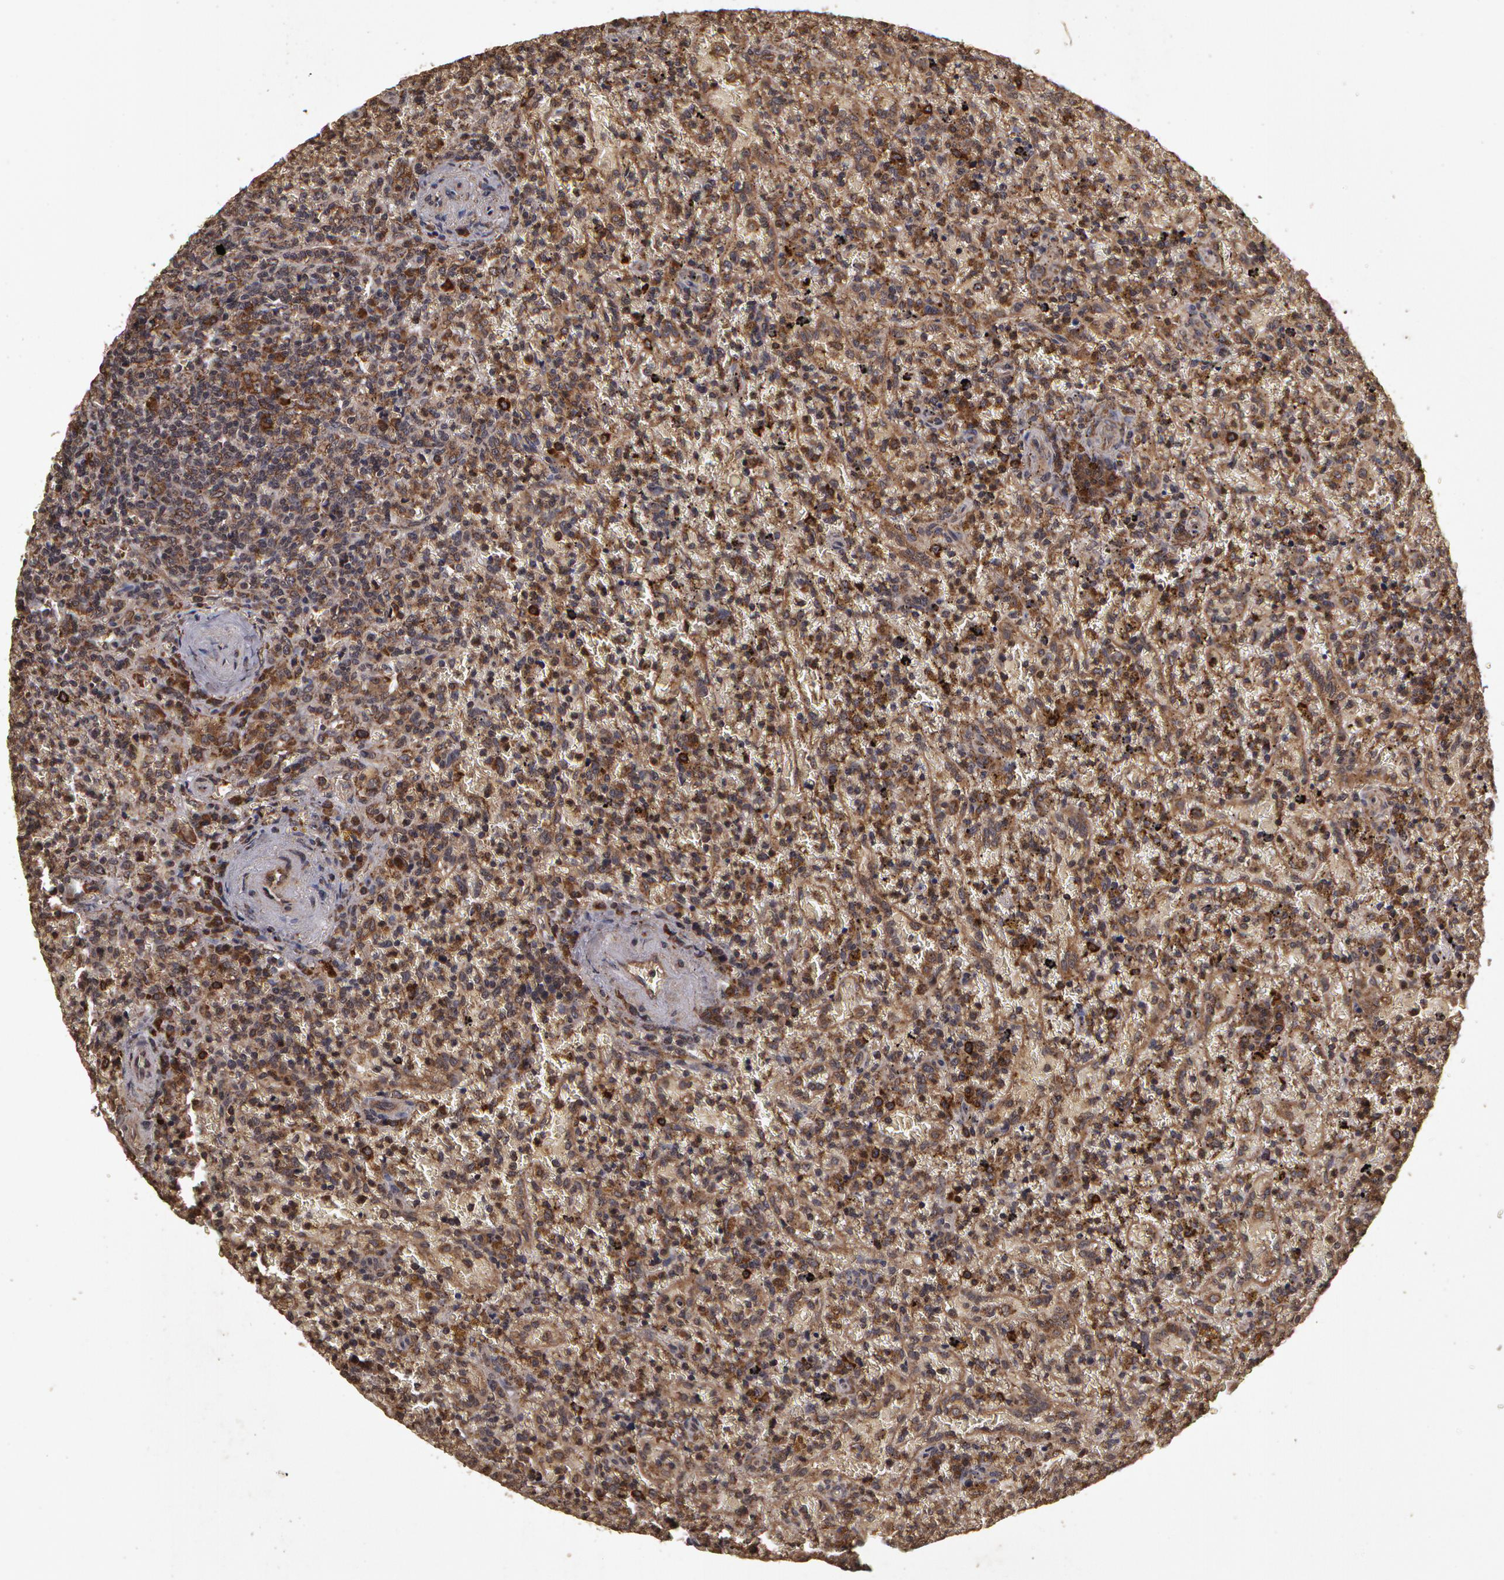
{"staining": {"intensity": "weak", "quantity": "25%-75%", "location": "cytoplasmic/membranous"}, "tissue": "lymphoma", "cell_type": "Tumor cells", "image_type": "cancer", "snomed": [{"axis": "morphology", "description": "Malignant lymphoma, non-Hodgkin's type, High grade"}, {"axis": "topography", "description": "Spleen"}, {"axis": "topography", "description": "Lymph node"}], "caption": "An image of human malignant lymphoma, non-Hodgkin's type (high-grade) stained for a protein shows weak cytoplasmic/membranous brown staining in tumor cells.", "gene": "CALR", "patient": {"sex": "female", "age": 70}}